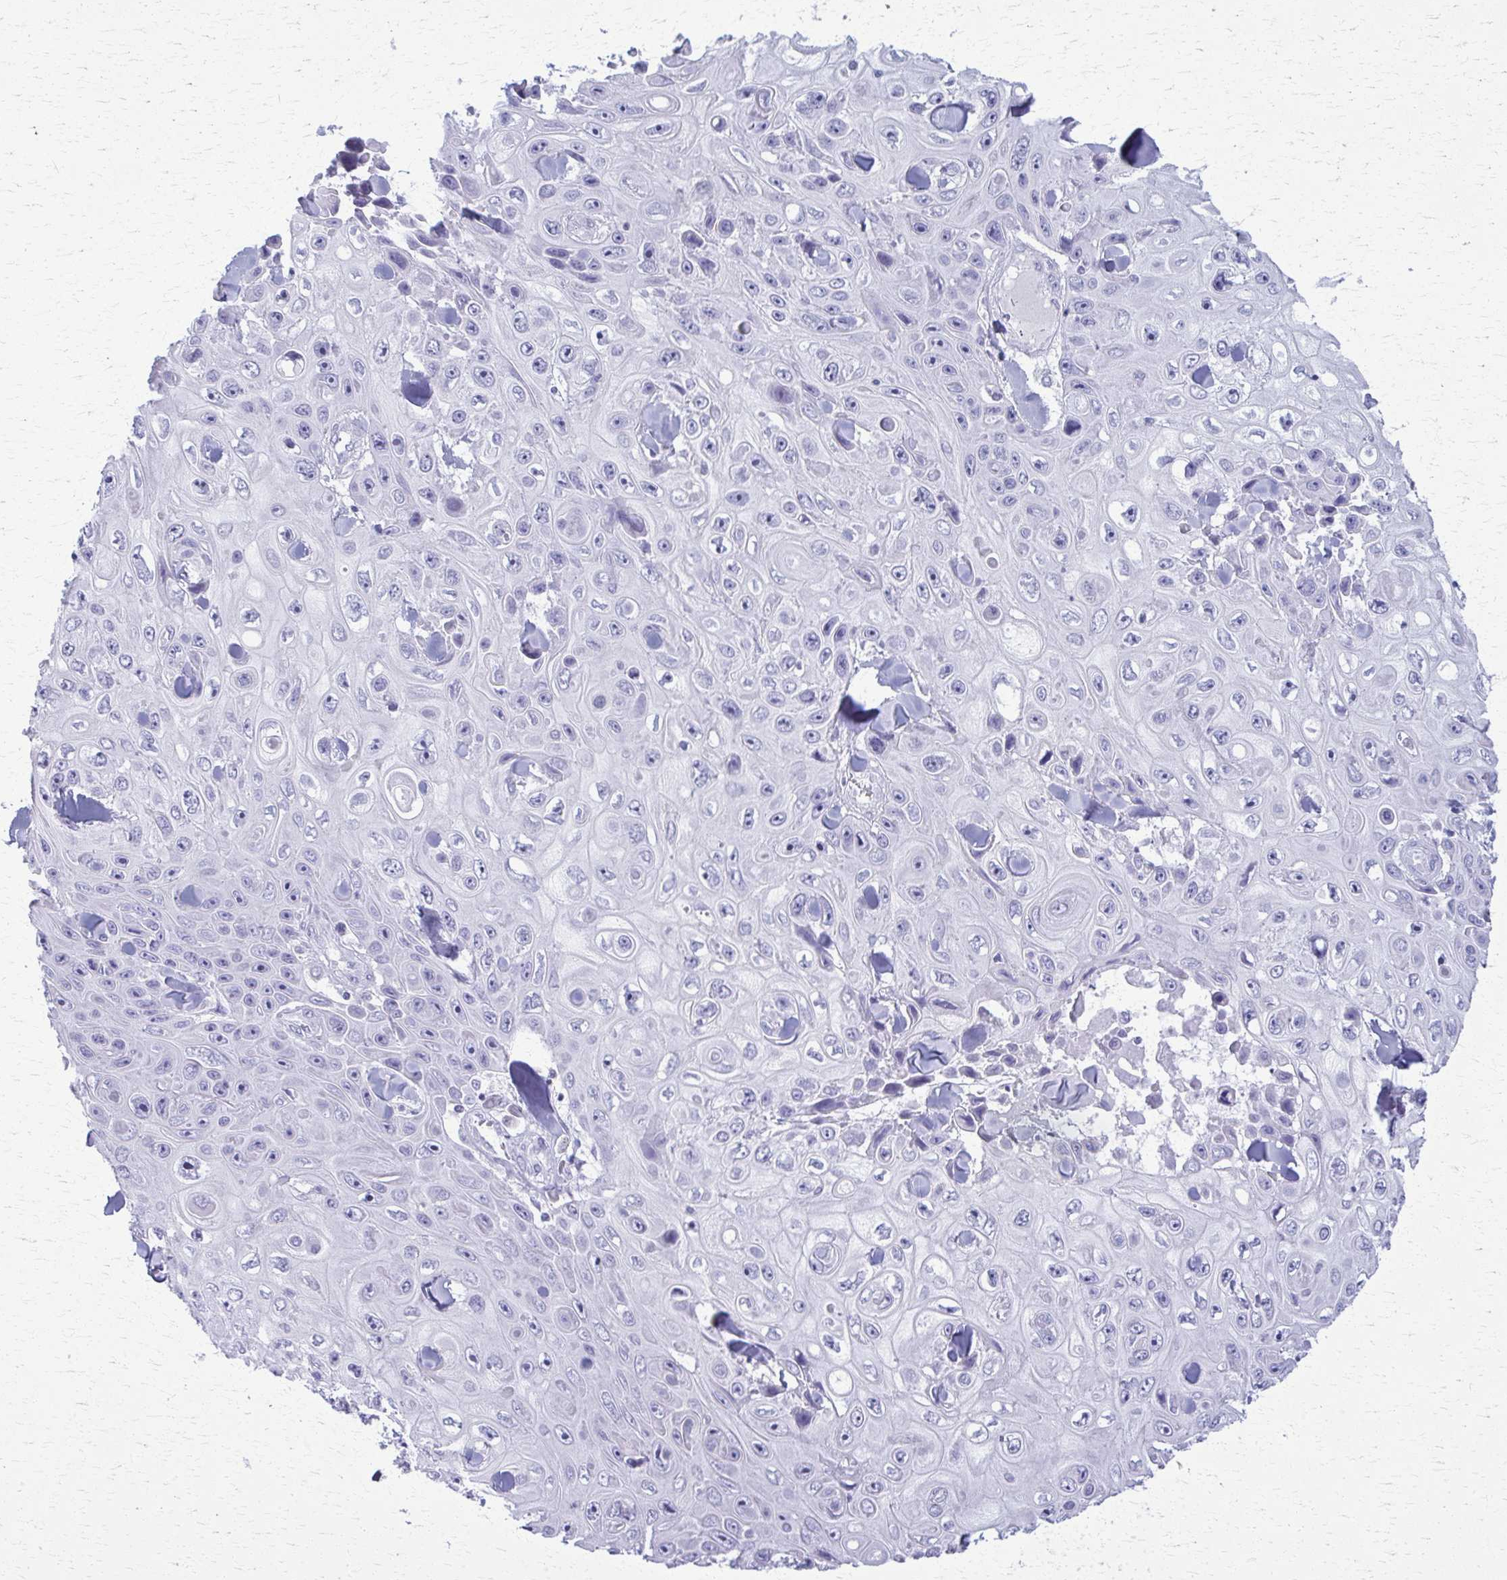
{"staining": {"intensity": "negative", "quantity": "none", "location": "none"}, "tissue": "skin cancer", "cell_type": "Tumor cells", "image_type": "cancer", "snomed": [{"axis": "morphology", "description": "Squamous cell carcinoma, NOS"}, {"axis": "topography", "description": "Skin"}], "caption": "Immunohistochemistry image of human skin cancer stained for a protein (brown), which demonstrates no positivity in tumor cells.", "gene": "ACSM2B", "patient": {"sex": "male", "age": 82}}